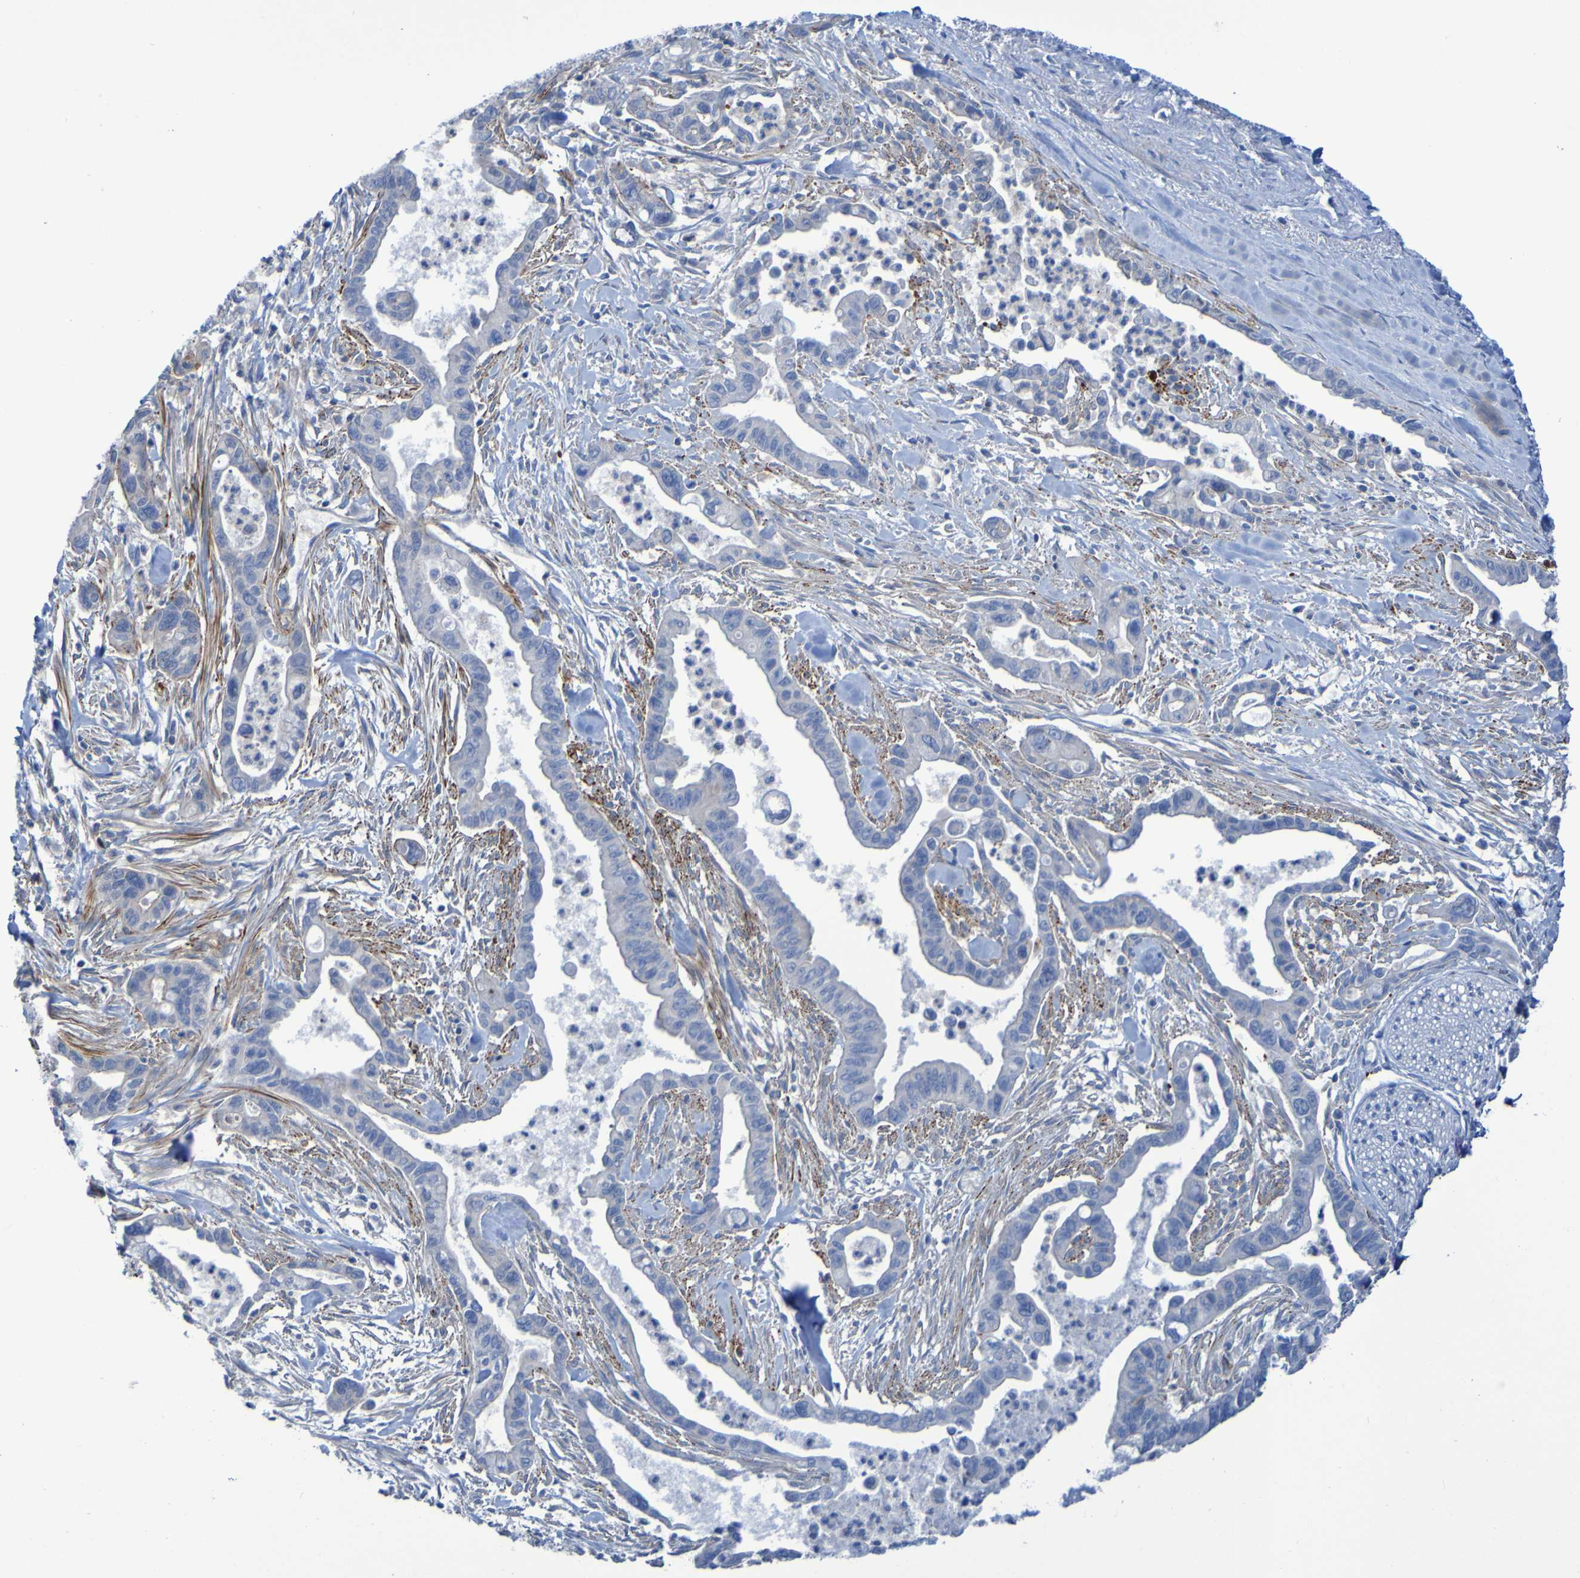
{"staining": {"intensity": "negative", "quantity": "none", "location": "none"}, "tissue": "pancreatic cancer", "cell_type": "Tumor cells", "image_type": "cancer", "snomed": [{"axis": "morphology", "description": "Adenocarcinoma, NOS"}, {"axis": "topography", "description": "Pancreas"}], "caption": "Pancreatic cancer stained for a protein using immunohistochemistry (IHC) exhibits no staining tumor cells.", "gene": "RNF182", "patient": {"sex": "male", "age": 70}}